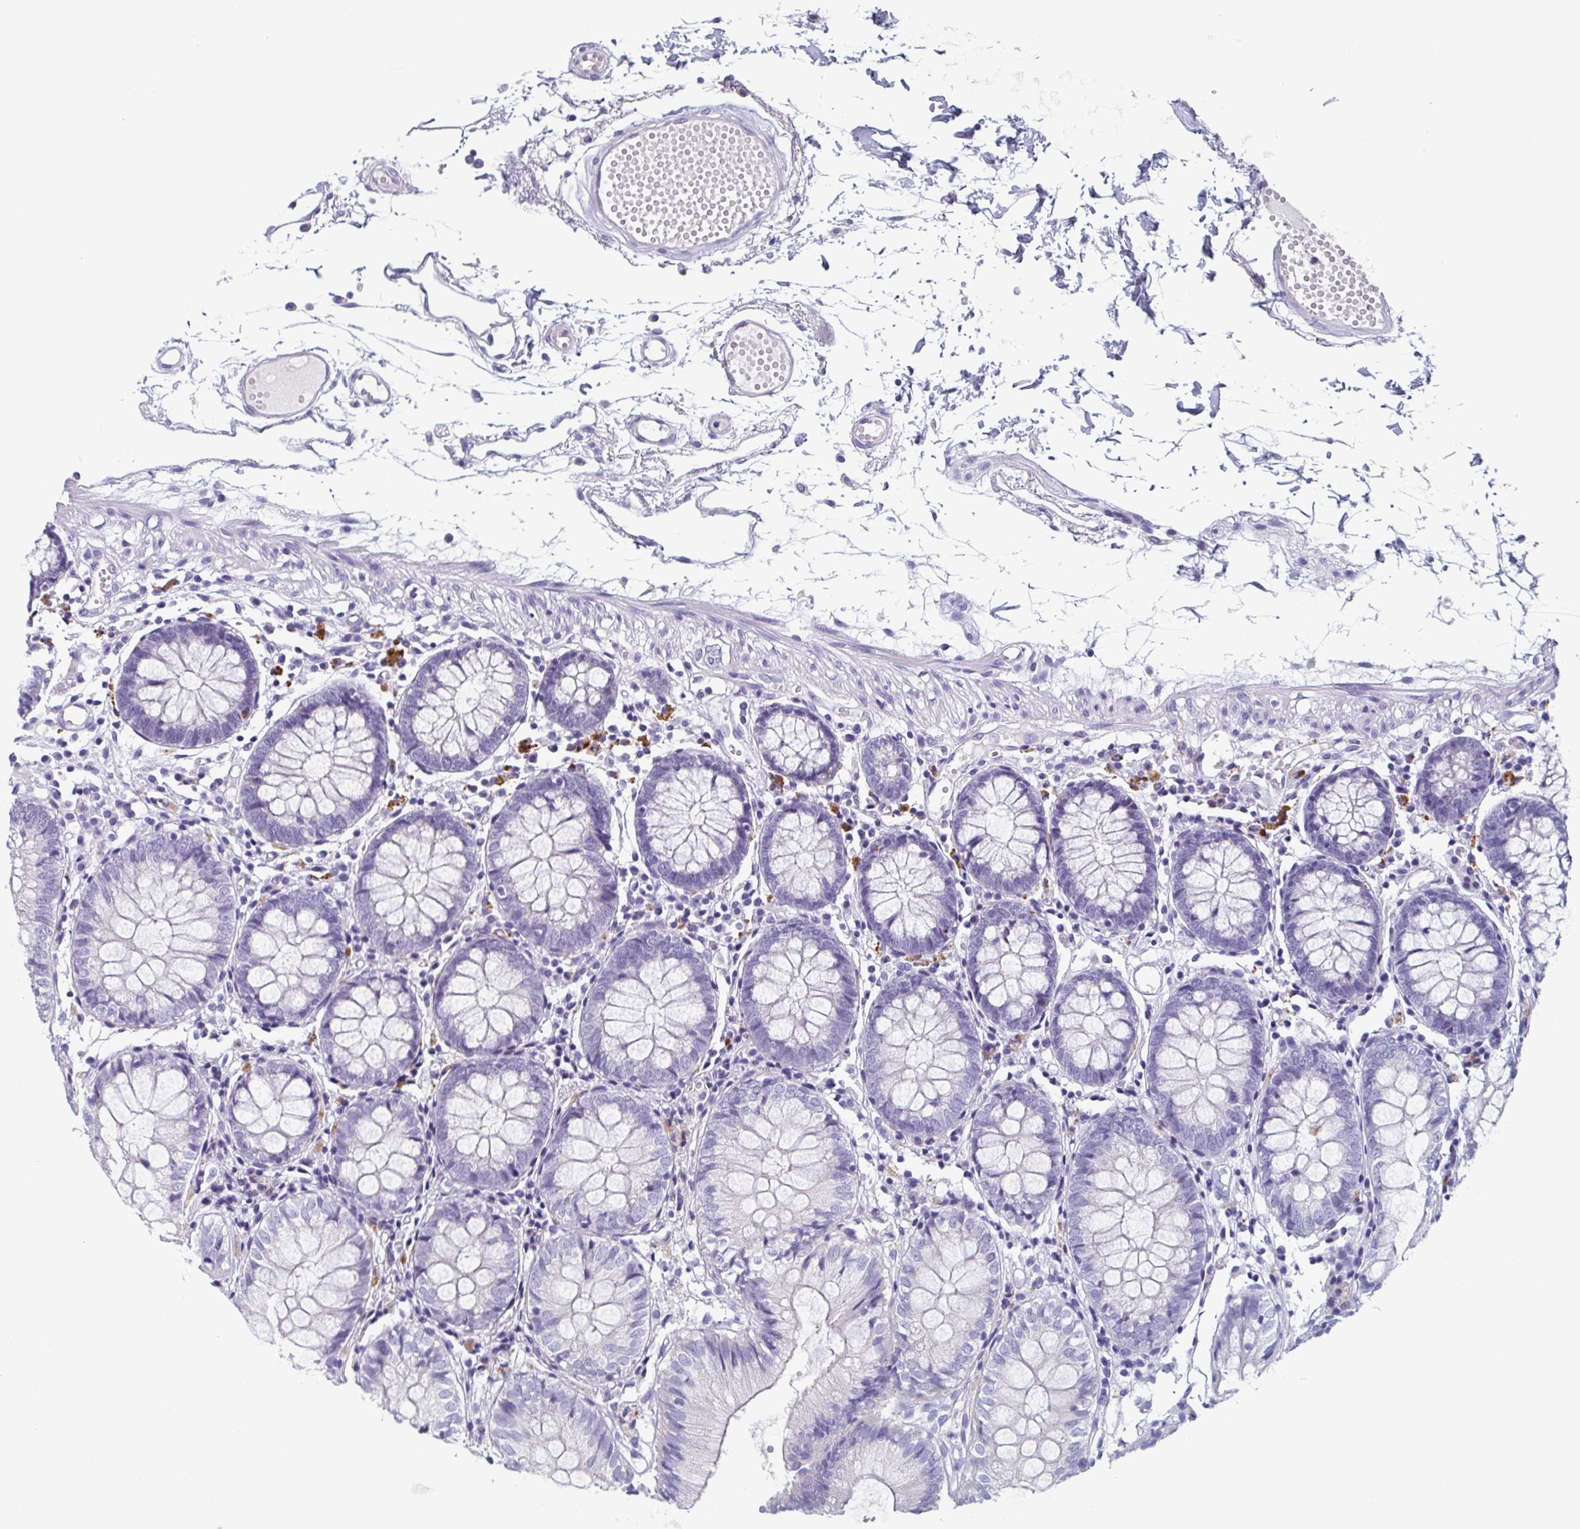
{"staining": {"intensity": "negative", "quantity": "none", "location": "none"}, "tissue": "colon", "cell_type": "Endothelial cells", "image_type": "normal", "snomed": [{"axis": "morphology", "description": "Normal tissue, NOS"}, {"axis": "morphology", "description": "Adenocarcinoma, NOS"}, {"axis": "topography", "description": "Colon"}], "caption": "Immunohistochemistry micrograph of benign human colon stained for a protein (brown), which displays no positivity in endothelial cells.", "gene": "LYRM2", "patient": {"sex": "male", "age": 83}}